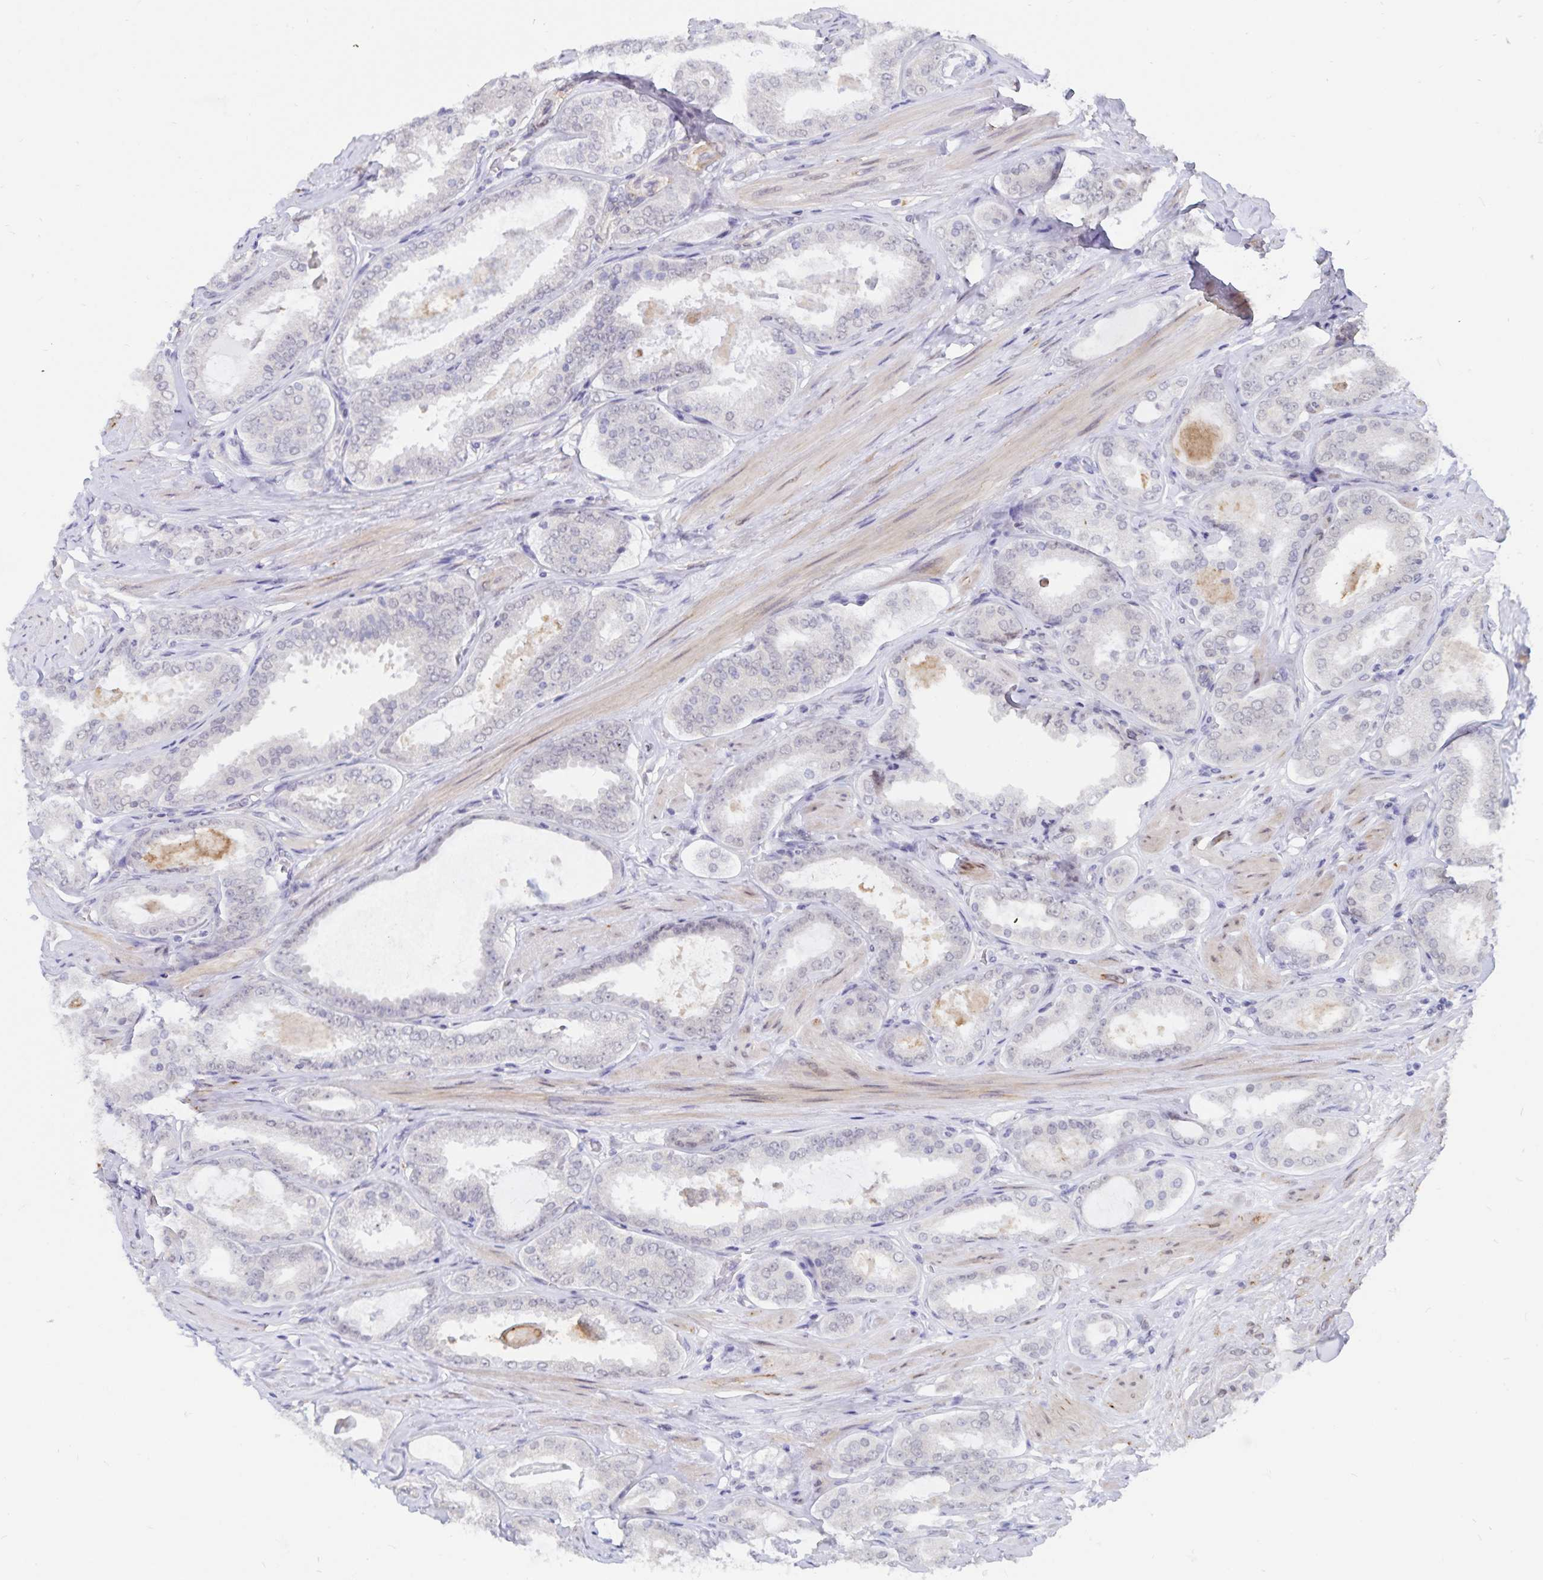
{"staining": {"intensity": "negative", "quantity": "none", "location": "none"}, "tissue": "prostate cancer", "cell_type": "Tumor cells", "image_type": "cancer", "snomed": [{"axis": "morphology", "description": "Adenocarcinoma, High grade"}, {"axis": "topography", "description": "Prostate"}], "caption": "Human high-grade adenocarcinoma (prostate) stained for a protein using immunohistochemistry displays no staining in tumor cells.", "gene": "ATP2A2", "patient": {"sex": "male", "age": 63}}